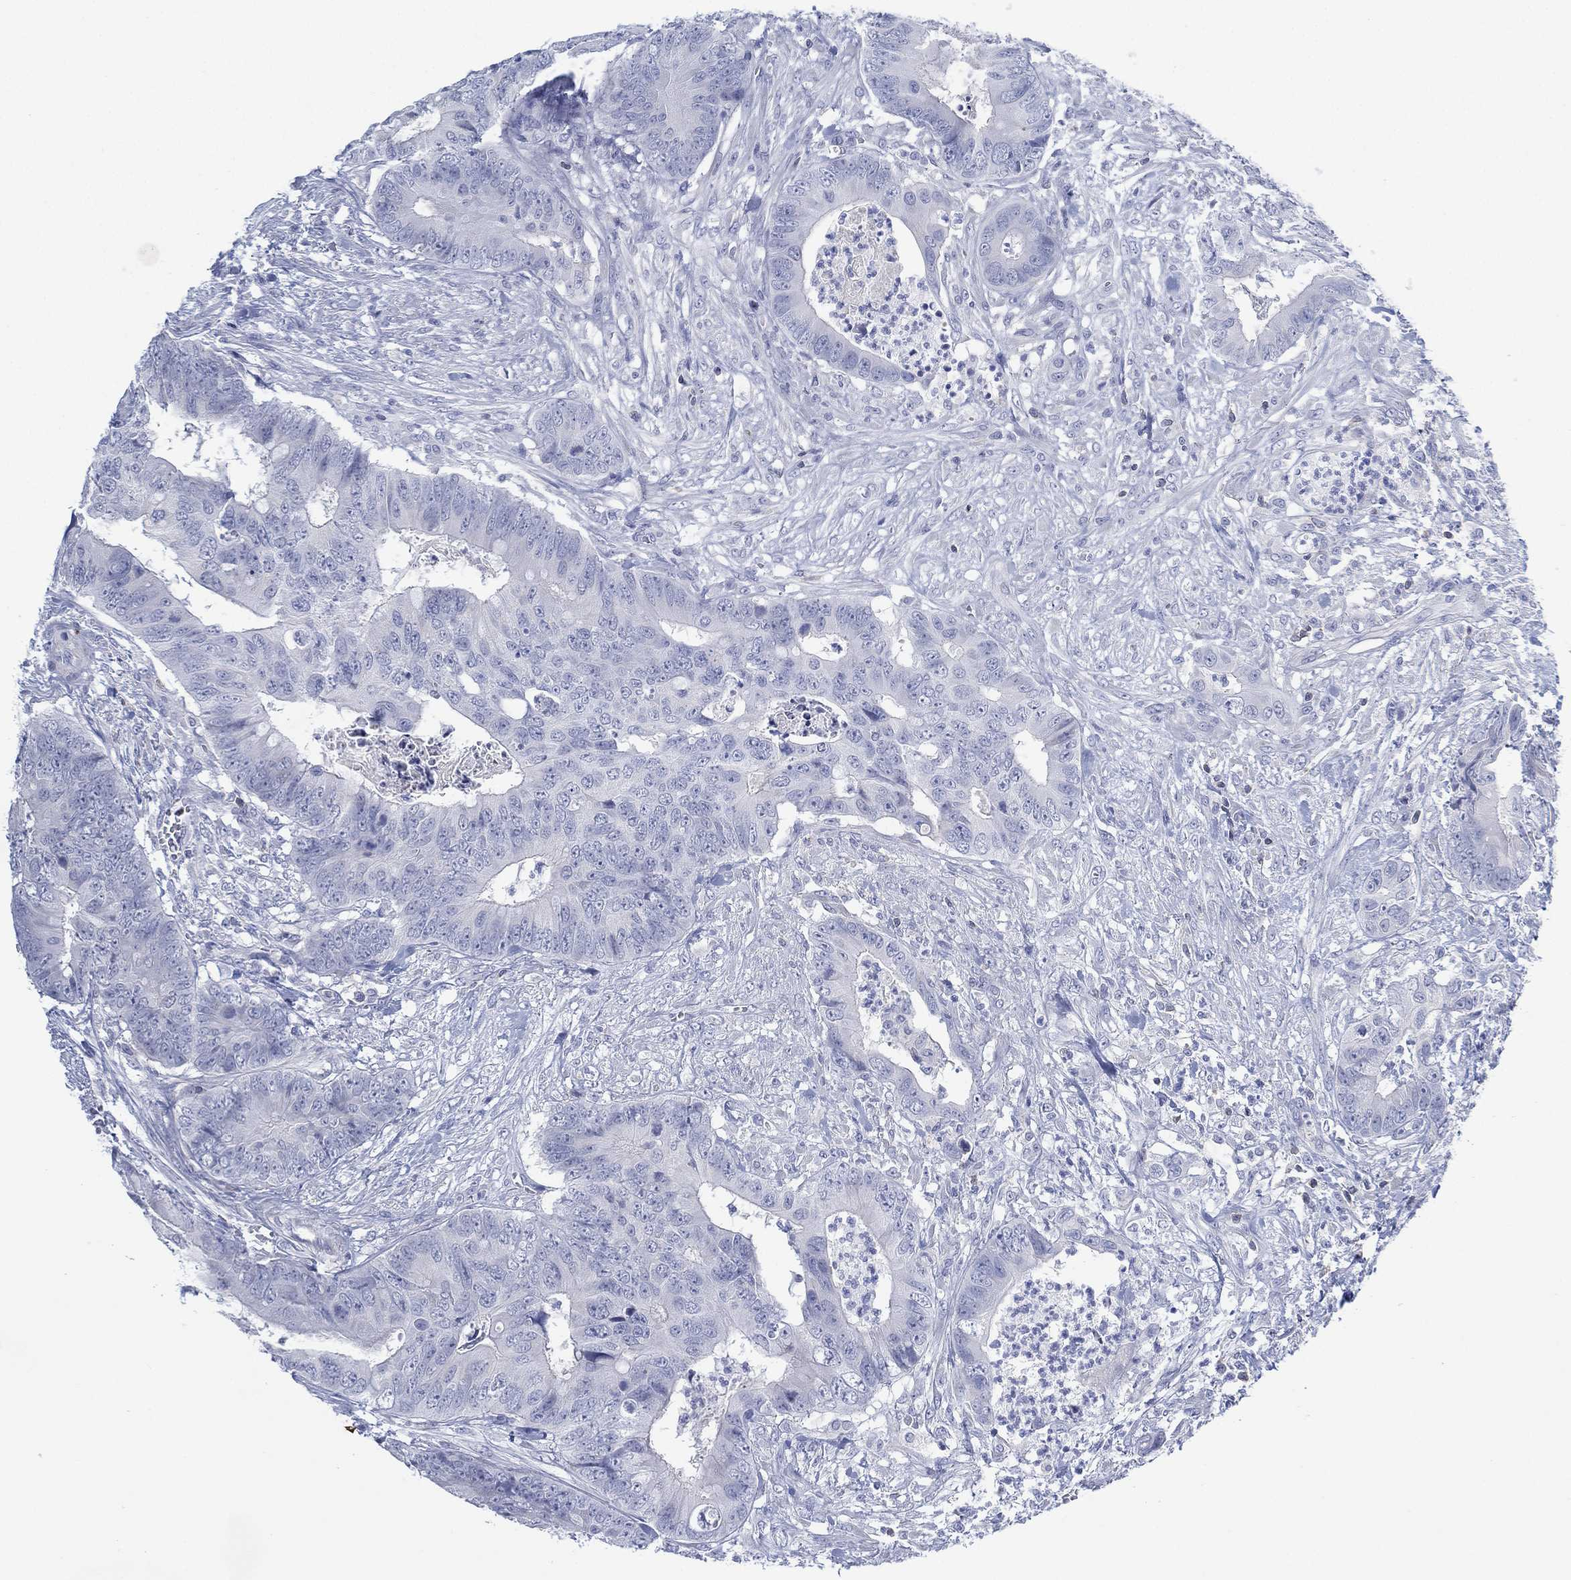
{"staining": {"intensity": "negative", "quantity": "none", "location": "none"}, "tissue": "colorectal cancer", "cell_type": "Tumor cells", "image_type": "cancer", "snomed": [{"axis": "morphology", "description": "Adenocarcinoma, NOS"}, {"axis": "topography", "description": "Colon"}], "caption": "The immunohistochemistry photomicrograph has no significant positivity in tumor cells of colorectal adenocarcinoma tissue. (Stains: DAB (3,3'-diaminobenzidine) immunohistochemistry with hematoxylin counter stain, Microscopy: brightfield microscopy at high magnification).", "gene": "SEPTIN1", "patient": {"sex": "male", "age": 84}}